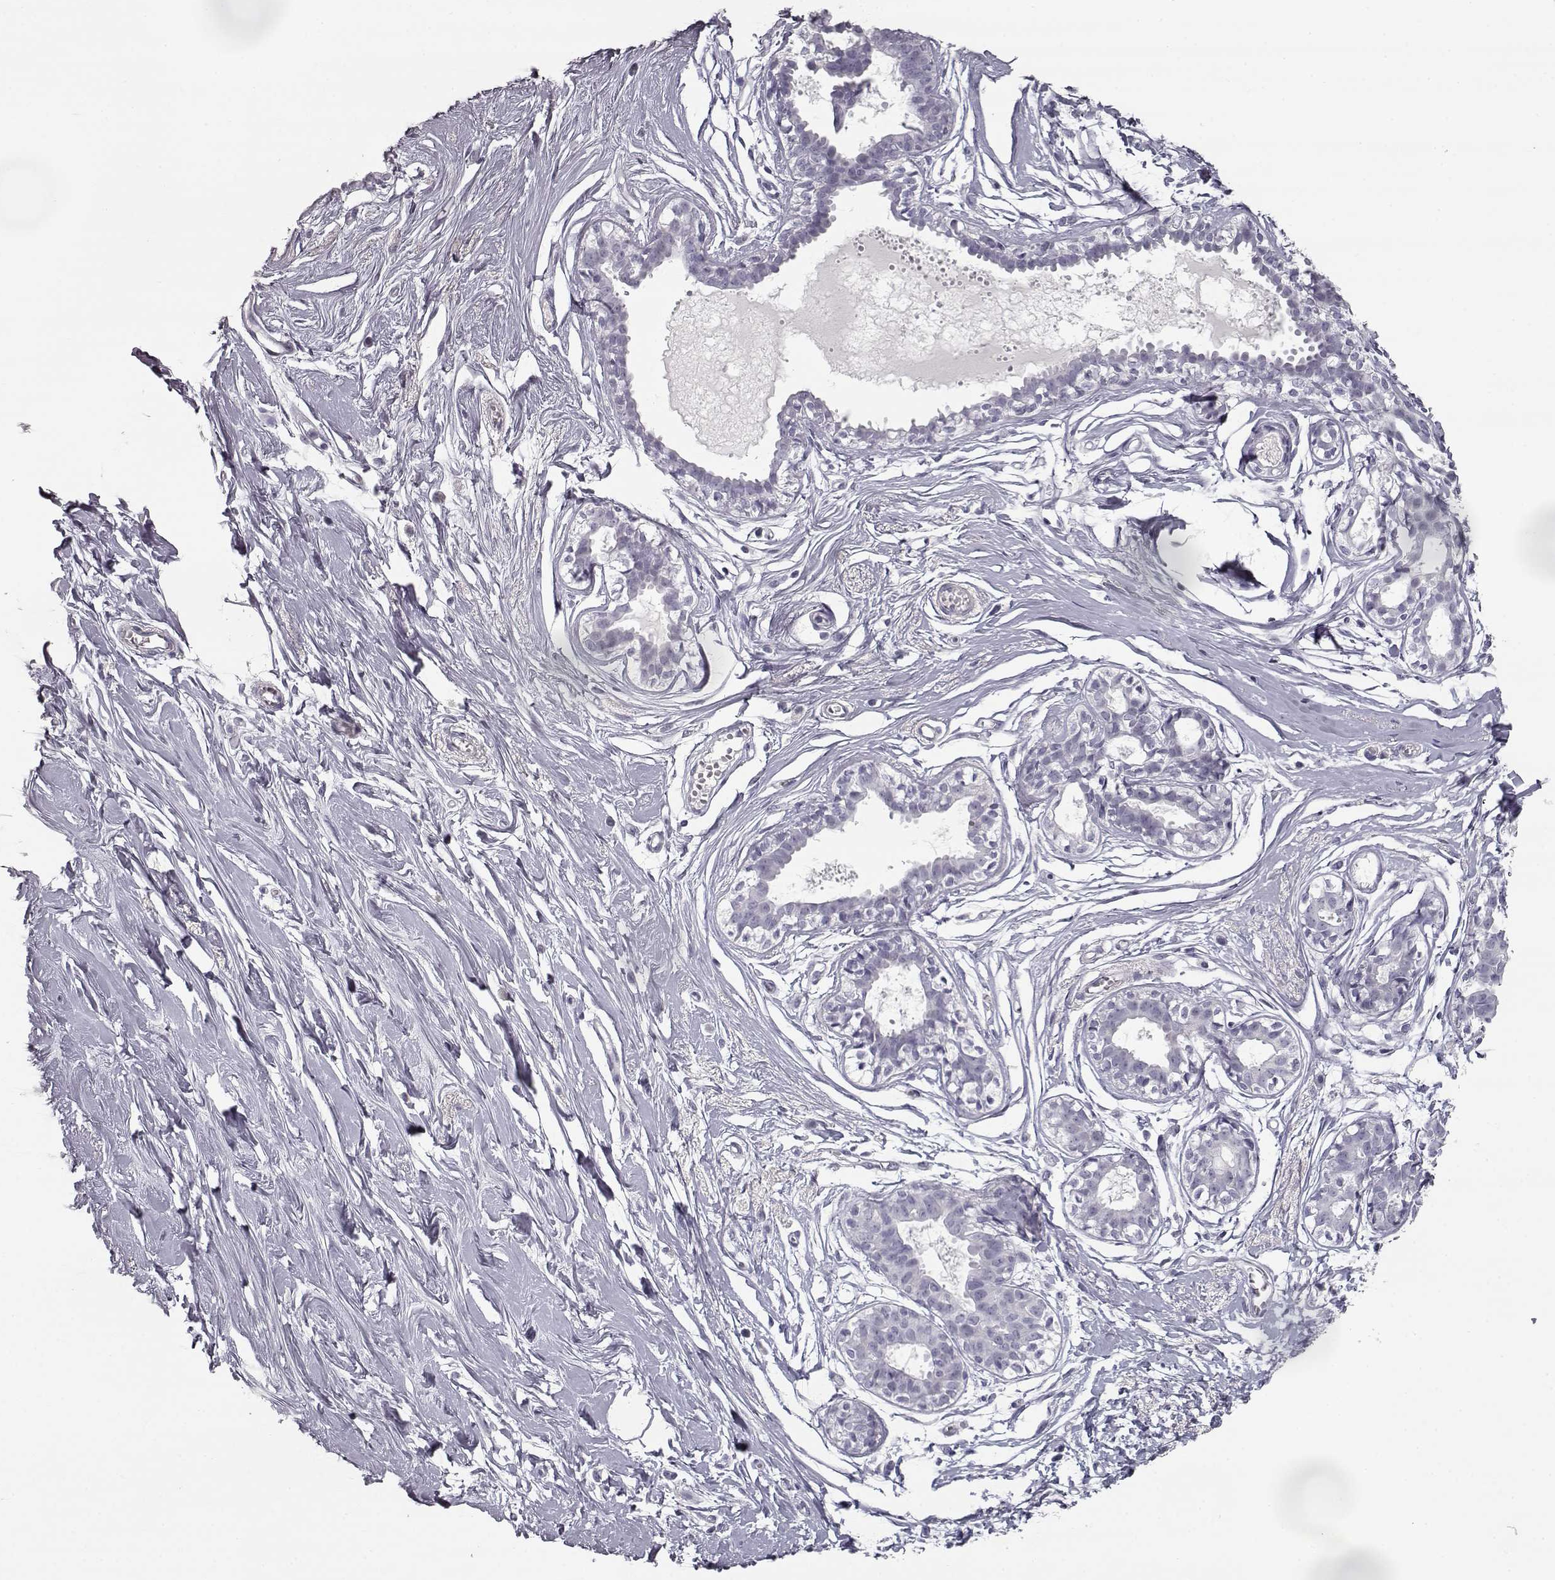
{"staining": {"intensity": "negative", "quantity": "none", "location": "none"}, "tissue": "breast", "cell_type": "Glandular cells", "image_type": "normal", "snomed": [{"axis": "morphology", "description": "Normal tissue, NOS"}, {"axis": "topography", "description": "Breast"}], "caption": "This micrograph is of normal breast stained with immunohistochemistry to label a protein in brown with the nuclei are counter-stained blue. There is no positivity in glandular cells. The staining is performed using DAB (3,3'-diaminobenzidine) brown chromogen with nuclei counter-stained in using hematoxylin.", "gene": "SEMG2", "patient": {"sex": "female", "age": 49}}